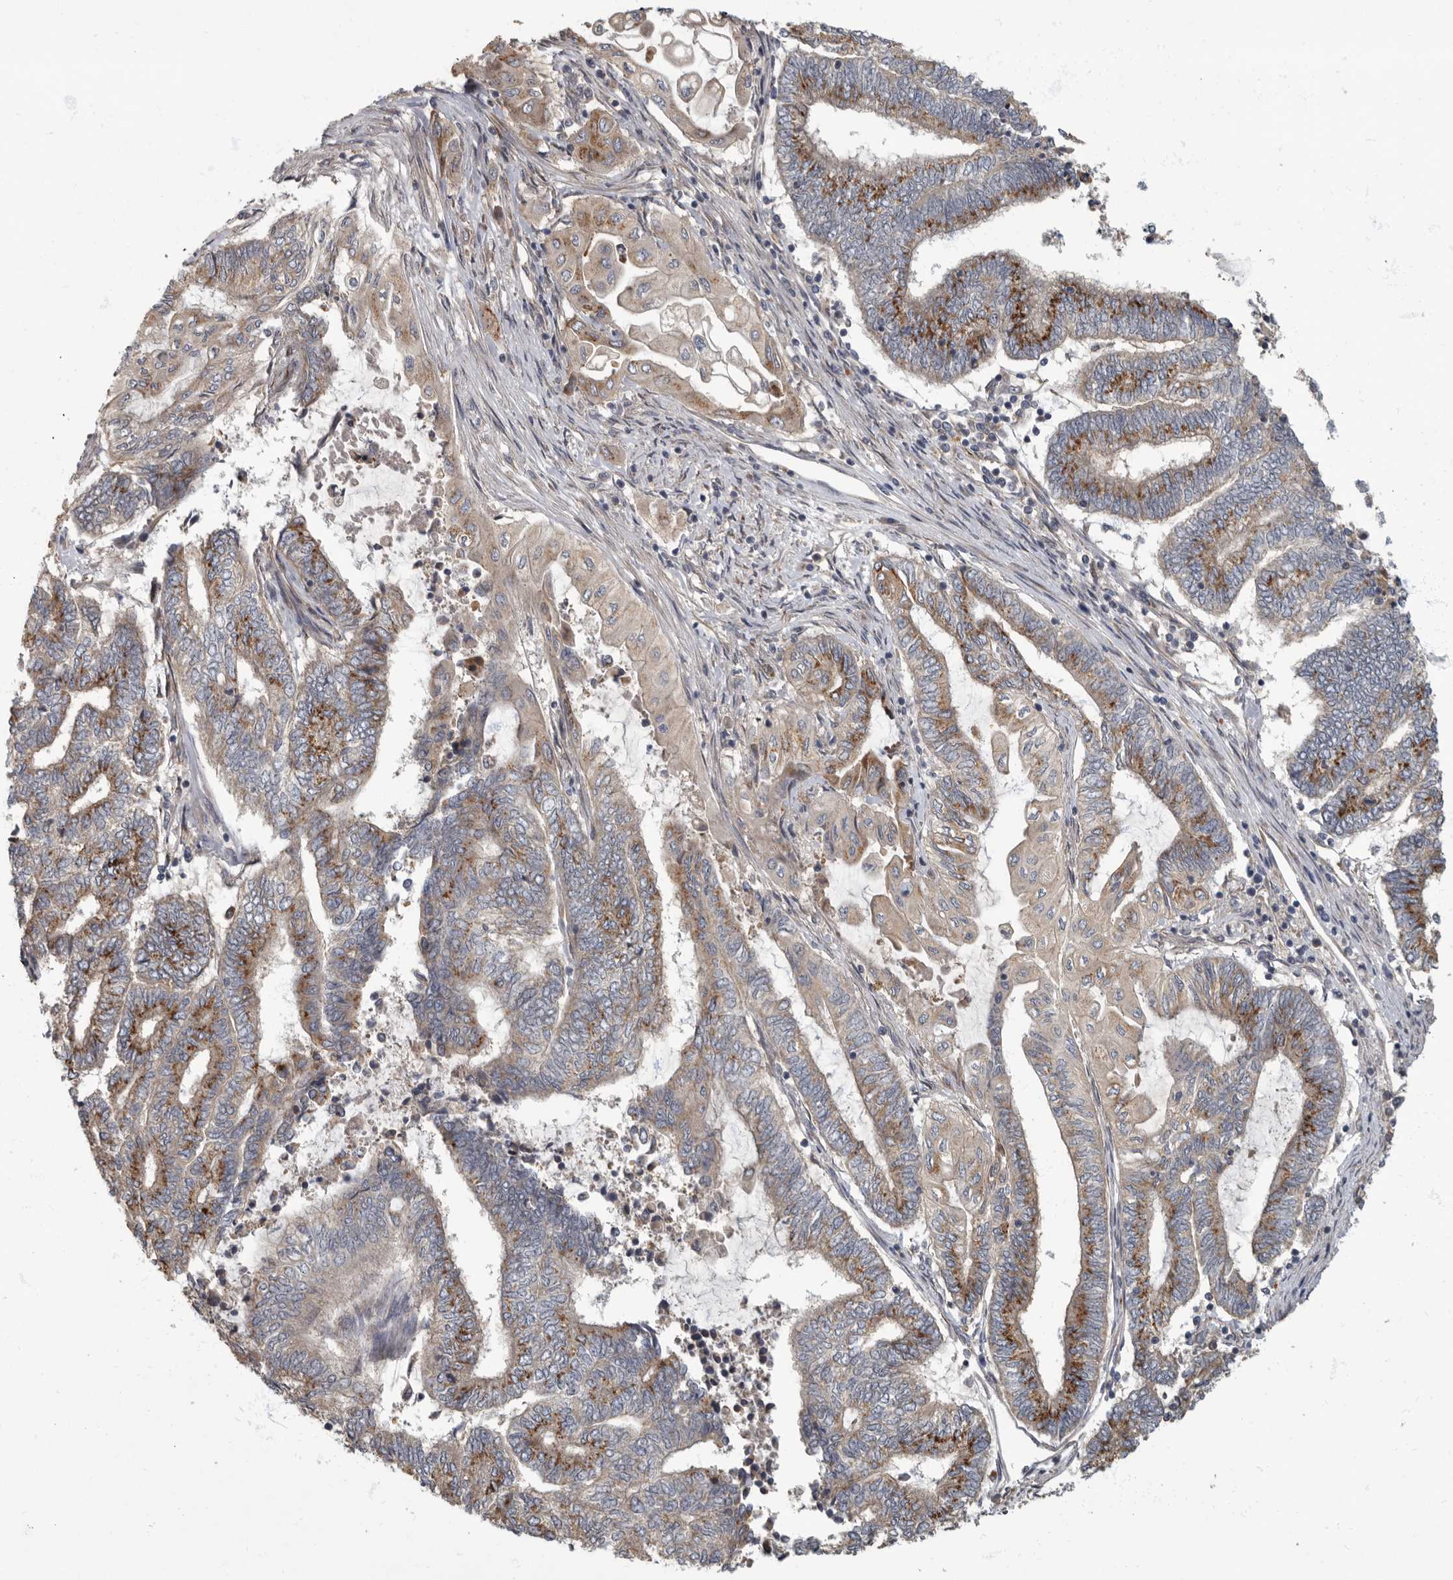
{"staining": {"intensity": "strong", "quantity": "25%-75%", "location": "cytoplasmic/membranous"}, "tissue": "endometrial cancer", "cell_type": "Tumor cells", "image_type": "cancer", "snomed": [{"axis": "morphology", "description": "Adenocarcinoma, NOS"}, {"axis": "topography", "description": "Uterus"}, {"axis": "topography", "description": "Endometrium"}], "caption": "IHC histopathology image of neoplastic tissue: human endometrial cancer (adenocarcinoma) stained using immunohistochemistry (IHC) demonstrates high levels of strong protein expression localized specifically in the cytoplasmic/membranous of tumor cells, appearing as a cytoplasmic/membranous brown color.", "gene": "IQCK", "patient": {"sex": "female", "age": 70}}